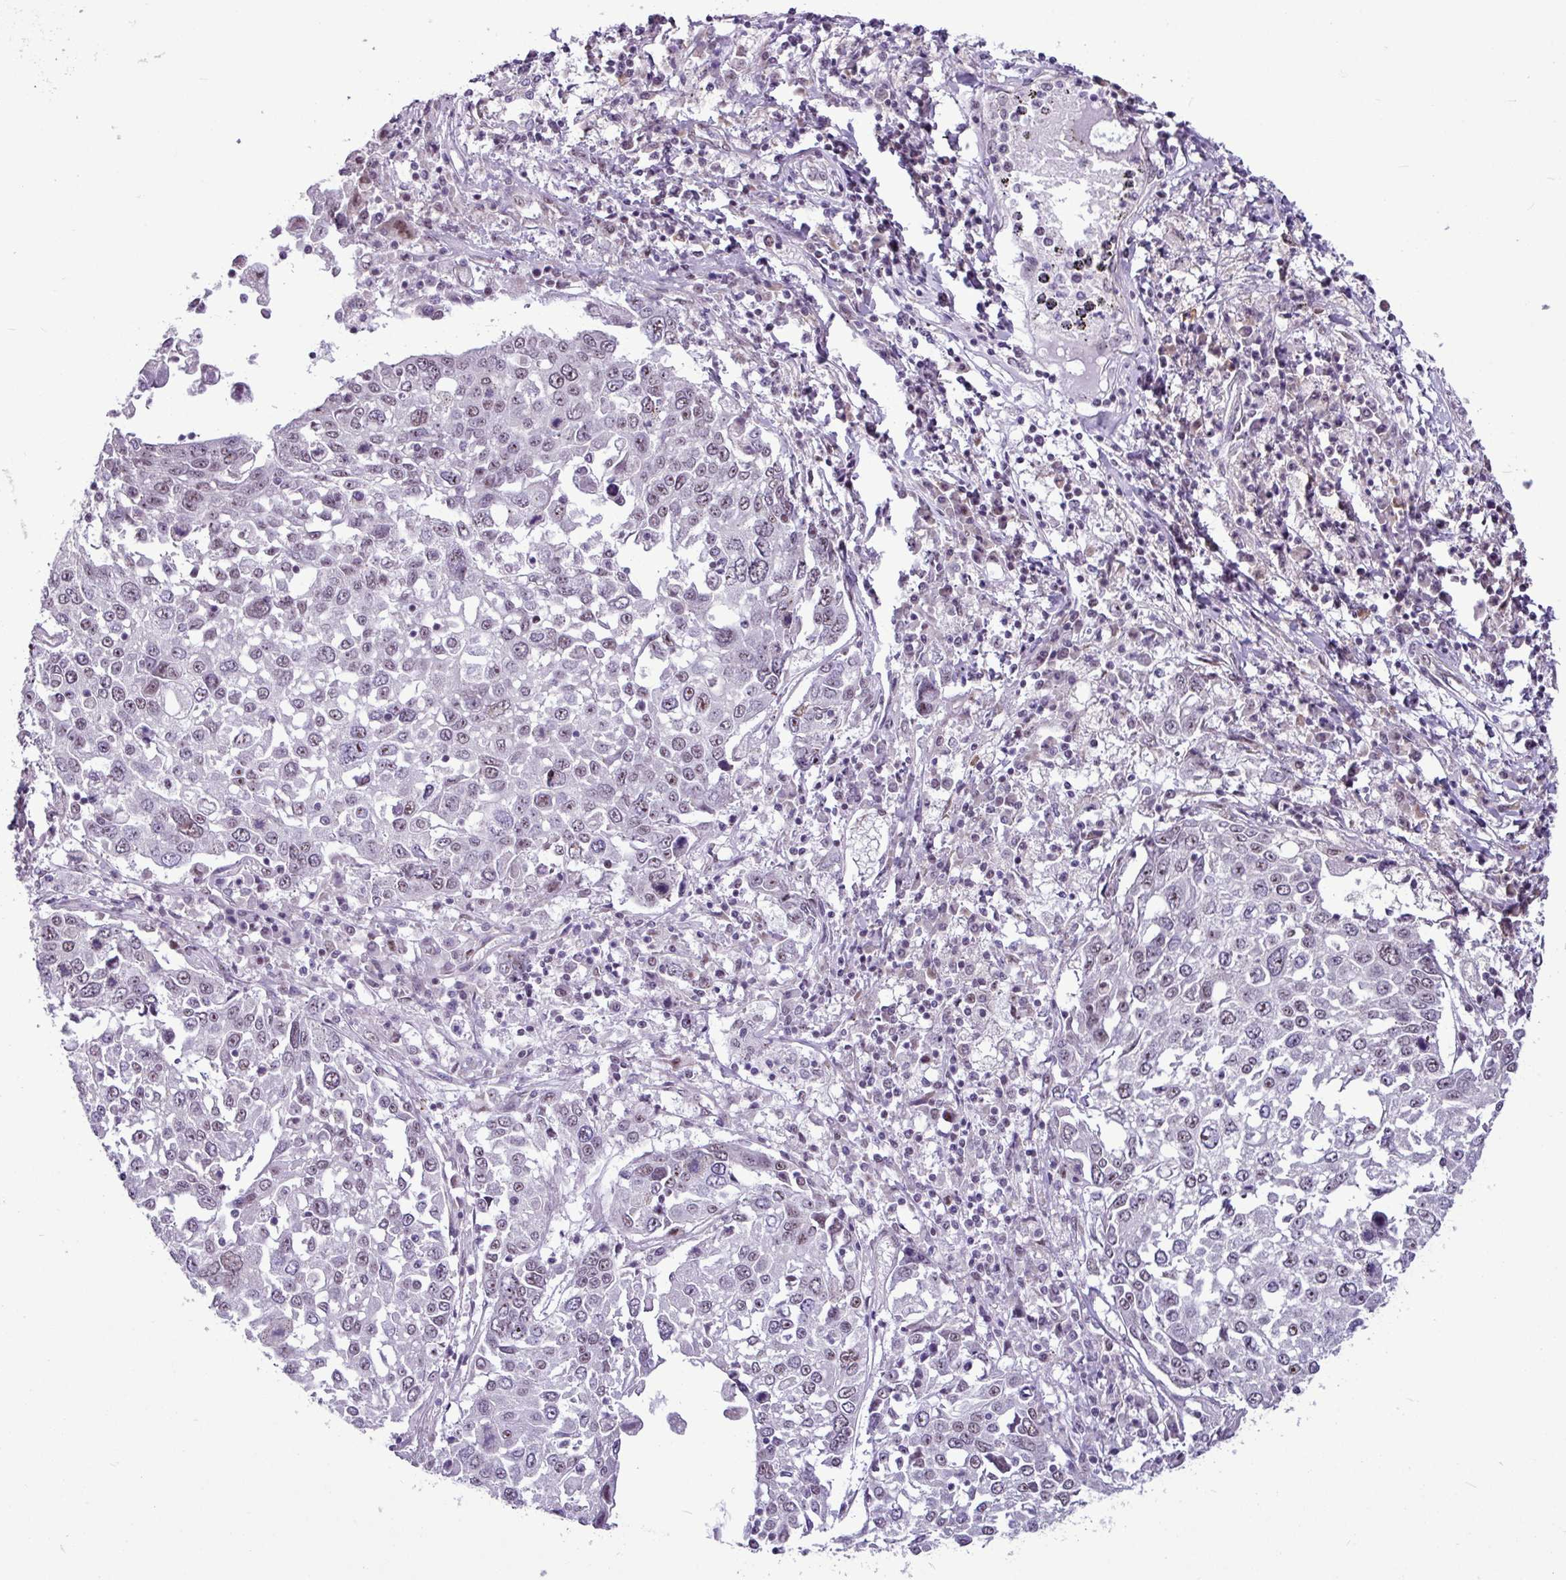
{"staining": {"intensity": "weak", "quantity": "25%-75%", "location": "nuclear"}, "tissue": "lung cancer", "cell_type": "Tumor cells", "image_type": "cancer", "snomed": [{"axis": "morphology", "description": "Squamous cell carcinoma, NOS"}, {"axis": "topography", "description": "Lung"}], "caption": "Protein staining shows weak nuclear staining in approximately 25%-75% of tumor cells in squamous cell carcinoma (lung).", "gene": "UTP18", "patient": {"sex": "male", "age": 65}}